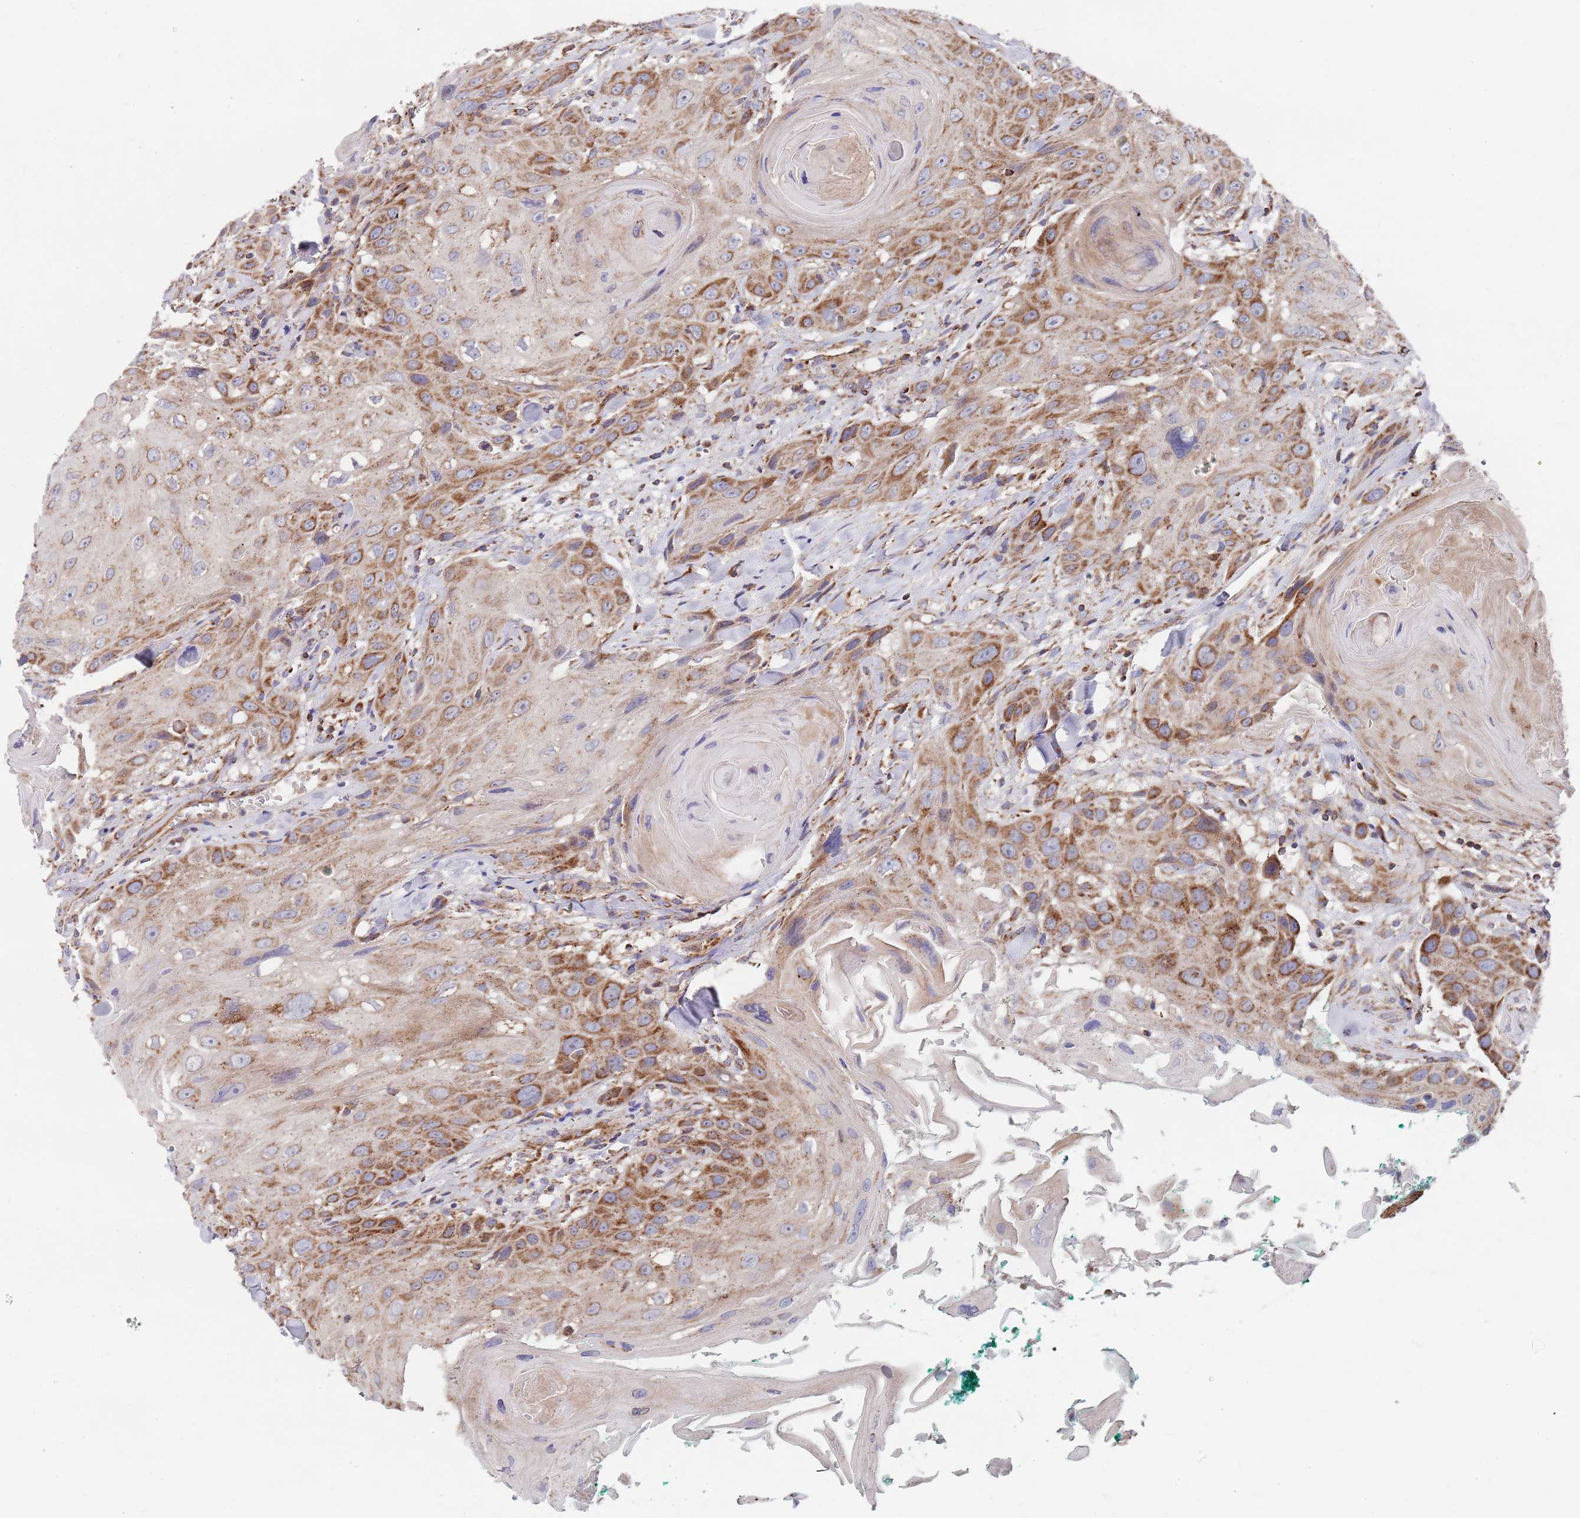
{"staining": {"intensity": "moderate", "quantity": ">75%", "location": "cytoplasmic/membranous"}, "tissue": "head and neck cancer", "cell_type": "Tumor cells", "image_type": "cancer", "snomed": [{"axis": "morphology", "description": "Squamous cell carcinoma, NOS"}, {"axis": "topography", "description": "Head-Neck"}], "caption": "Protein expression analysis of human head and neck cancer reveals moderate cytoplasmic/membranous expression in about >75% of tumor cells.", "gene": "WDFY3", "patient": {"sex": "male", "age": 81}}